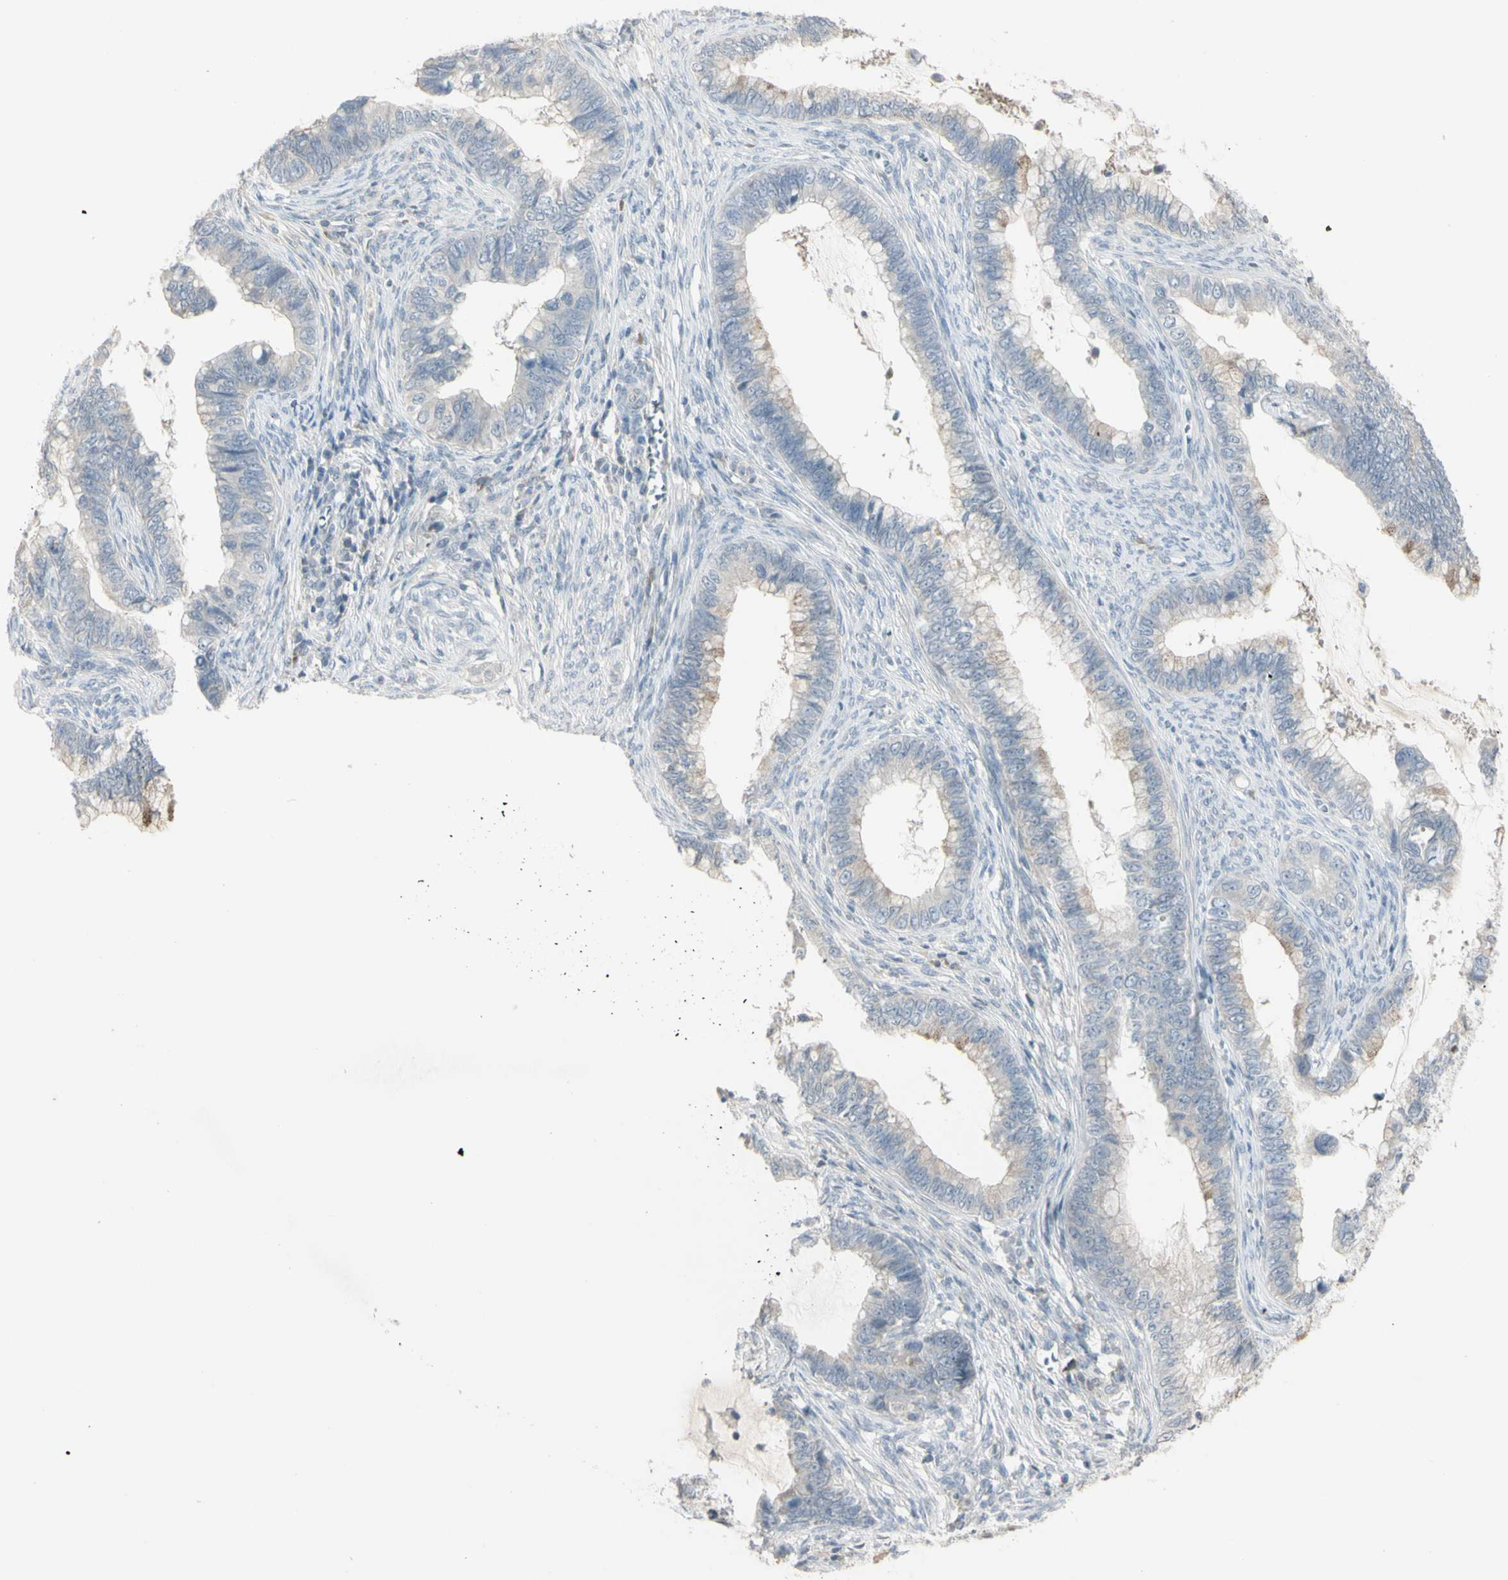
{"staining": {"intensity": "negative", "quantity": "none", "location": "none"}, "tissue": "cervical cancer", "cell_type": "Tumor cells", "image_type": "cancer", "snomed": [{"axis": "morphology", "description": "Adenocarcinoma, NOS"}, {"axis": "topography", "description": "Cervix"}], "caption": "Immunohistochemistry (IHC) histopathology image of human cervical cancer (adenocarcinoma) stained for a protein (brown), which shows no expression in tumor cells.", "gene": "PIAS4", "patient": {"sex": "female", "age": 44}}